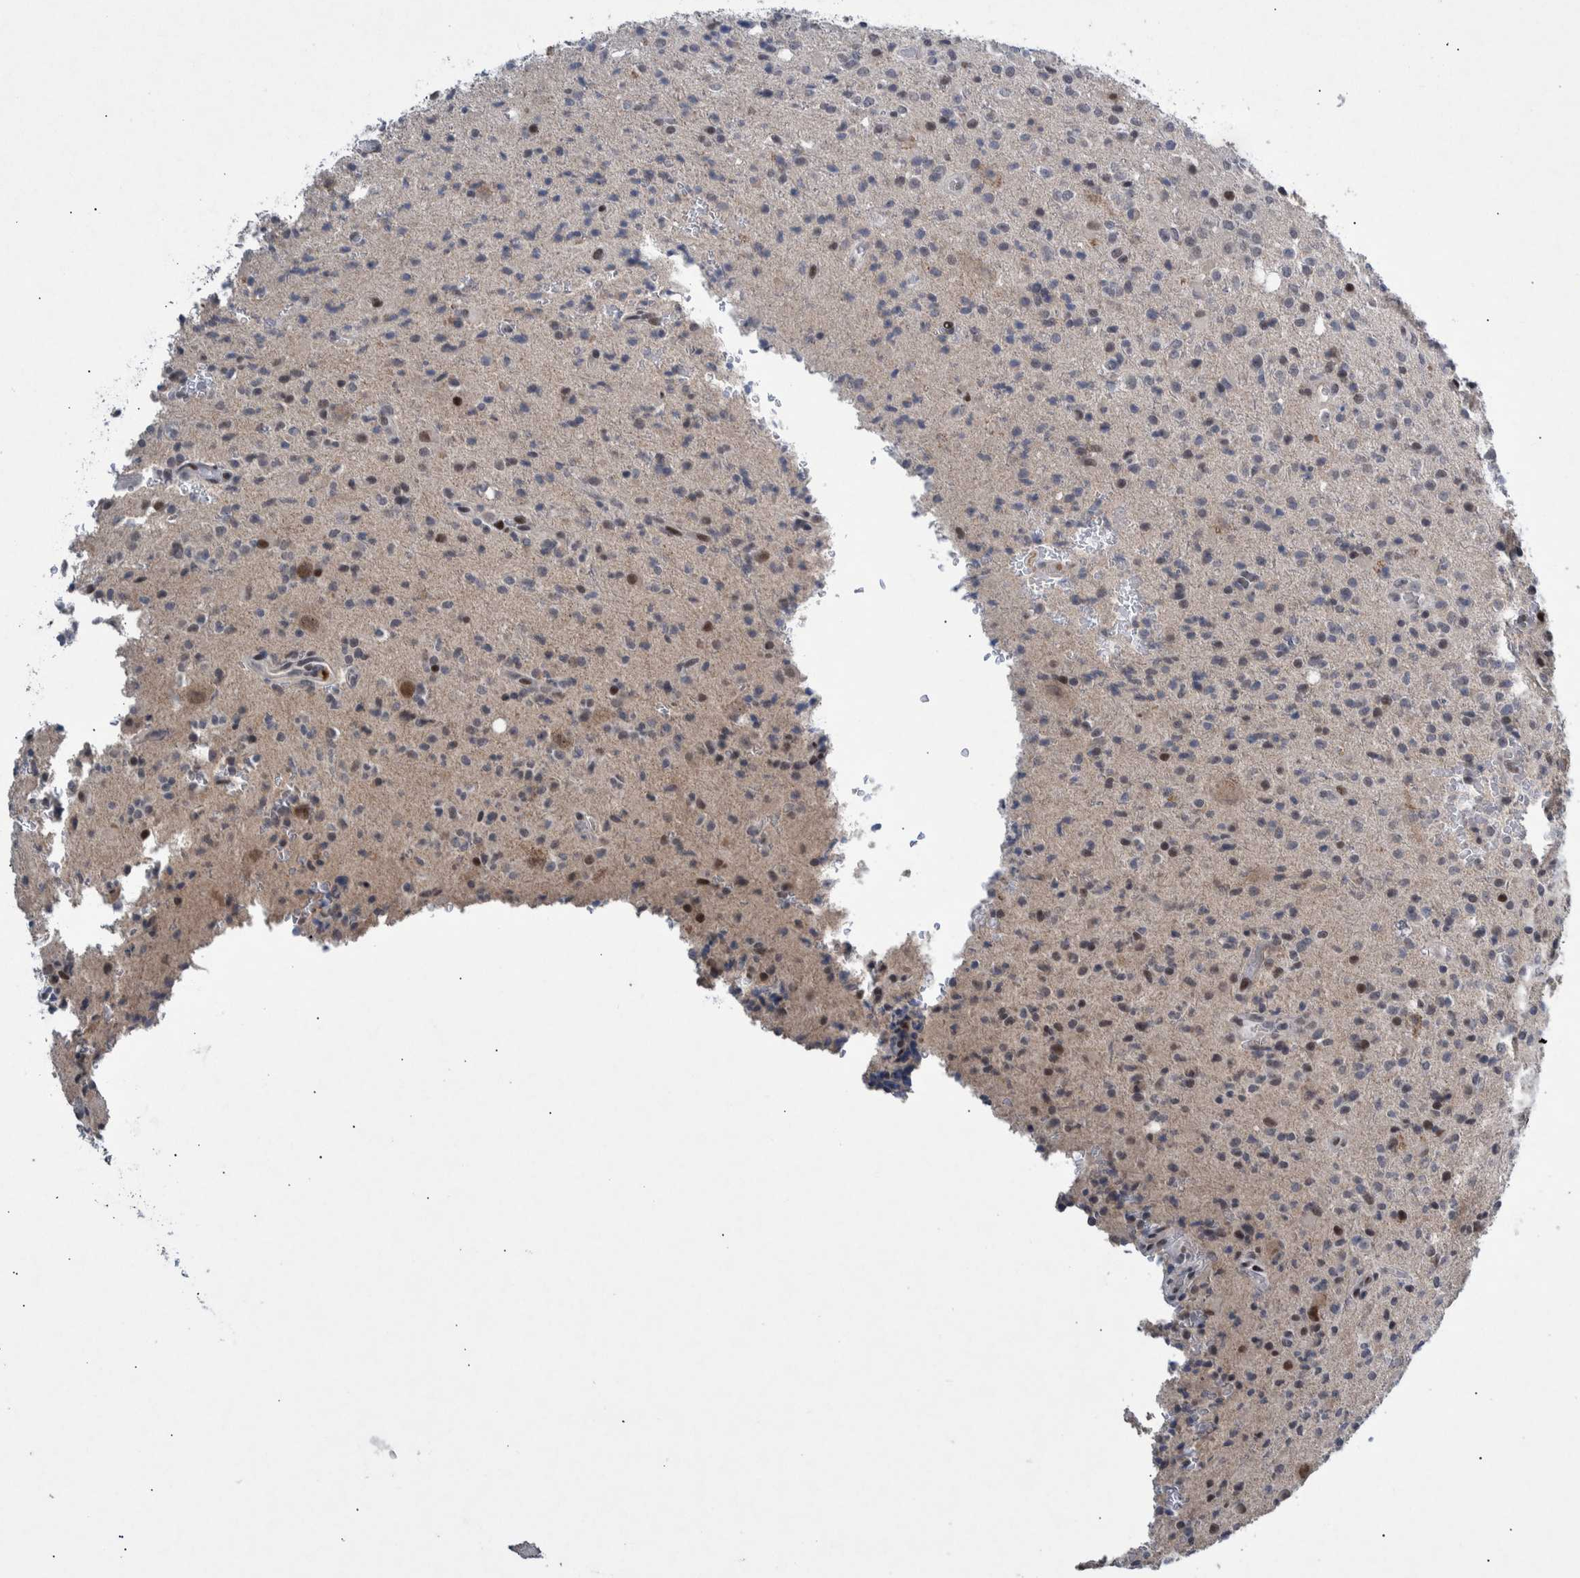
{"staining": {"intensity": "moderate", "quantity": "<25%", "location": "nuclear"}, "tissue": "glioma", "cell_type": "Tumor cells", "image_type": "cancer", "snomed": [{"axis": "morphology", "description": "Glioma, malignant, High grade"}, {"axis": "topography", "description": "Brain"}], "caption": "Protein staining of high-grade glioma (malignant) tissue reveals moderate nuclear positivity in approximately <25% of tumor cells.", "gene": "ESRP1", "patient": {"sex": "male", "age": 34}}